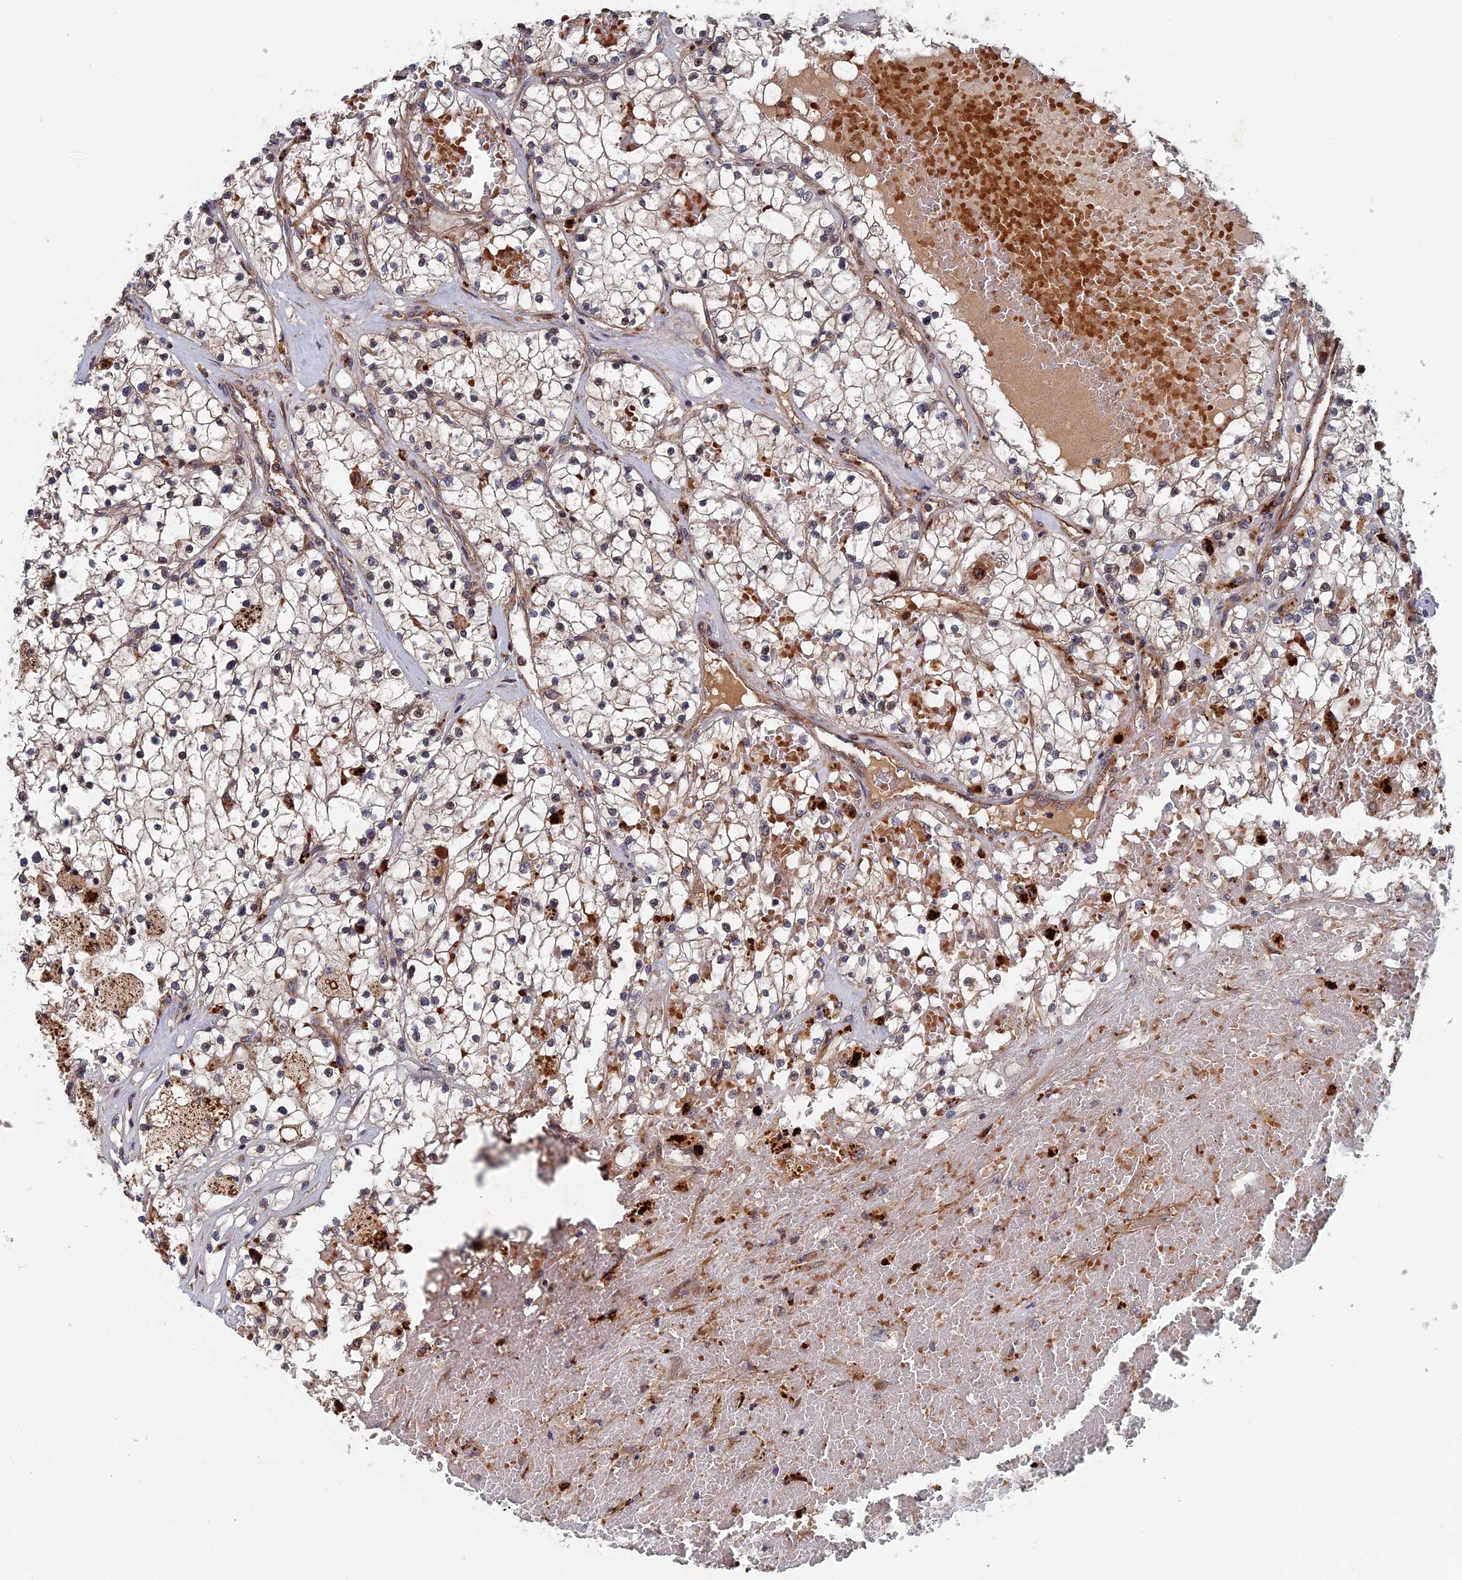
{"staining": {"intensity": "moderate", "quantity": "<25%", "location": "nuclear"}, "tissue": "renal cancer", "cell_type": "Tumor cells", "image_type": "cancer", "snomed": [{"axis": "morphology", "description": "Normal tissue, NOS"}, {"axis": "morphology", "description": "Adenocarcinoma, NOS"}, {"axis": "topography", "description": "Kidney"}], "caption": "Immunohistochemical staining of renal cancer (adenocarcinoma) demonstrates low levels of moderate nuclear protein positivity in about <25% of tumor cells. (IHC, brightfield microscopy, high magnification).", "gene": "TRAPPC2L", "patient": {"sex": "male", "age": 68}}